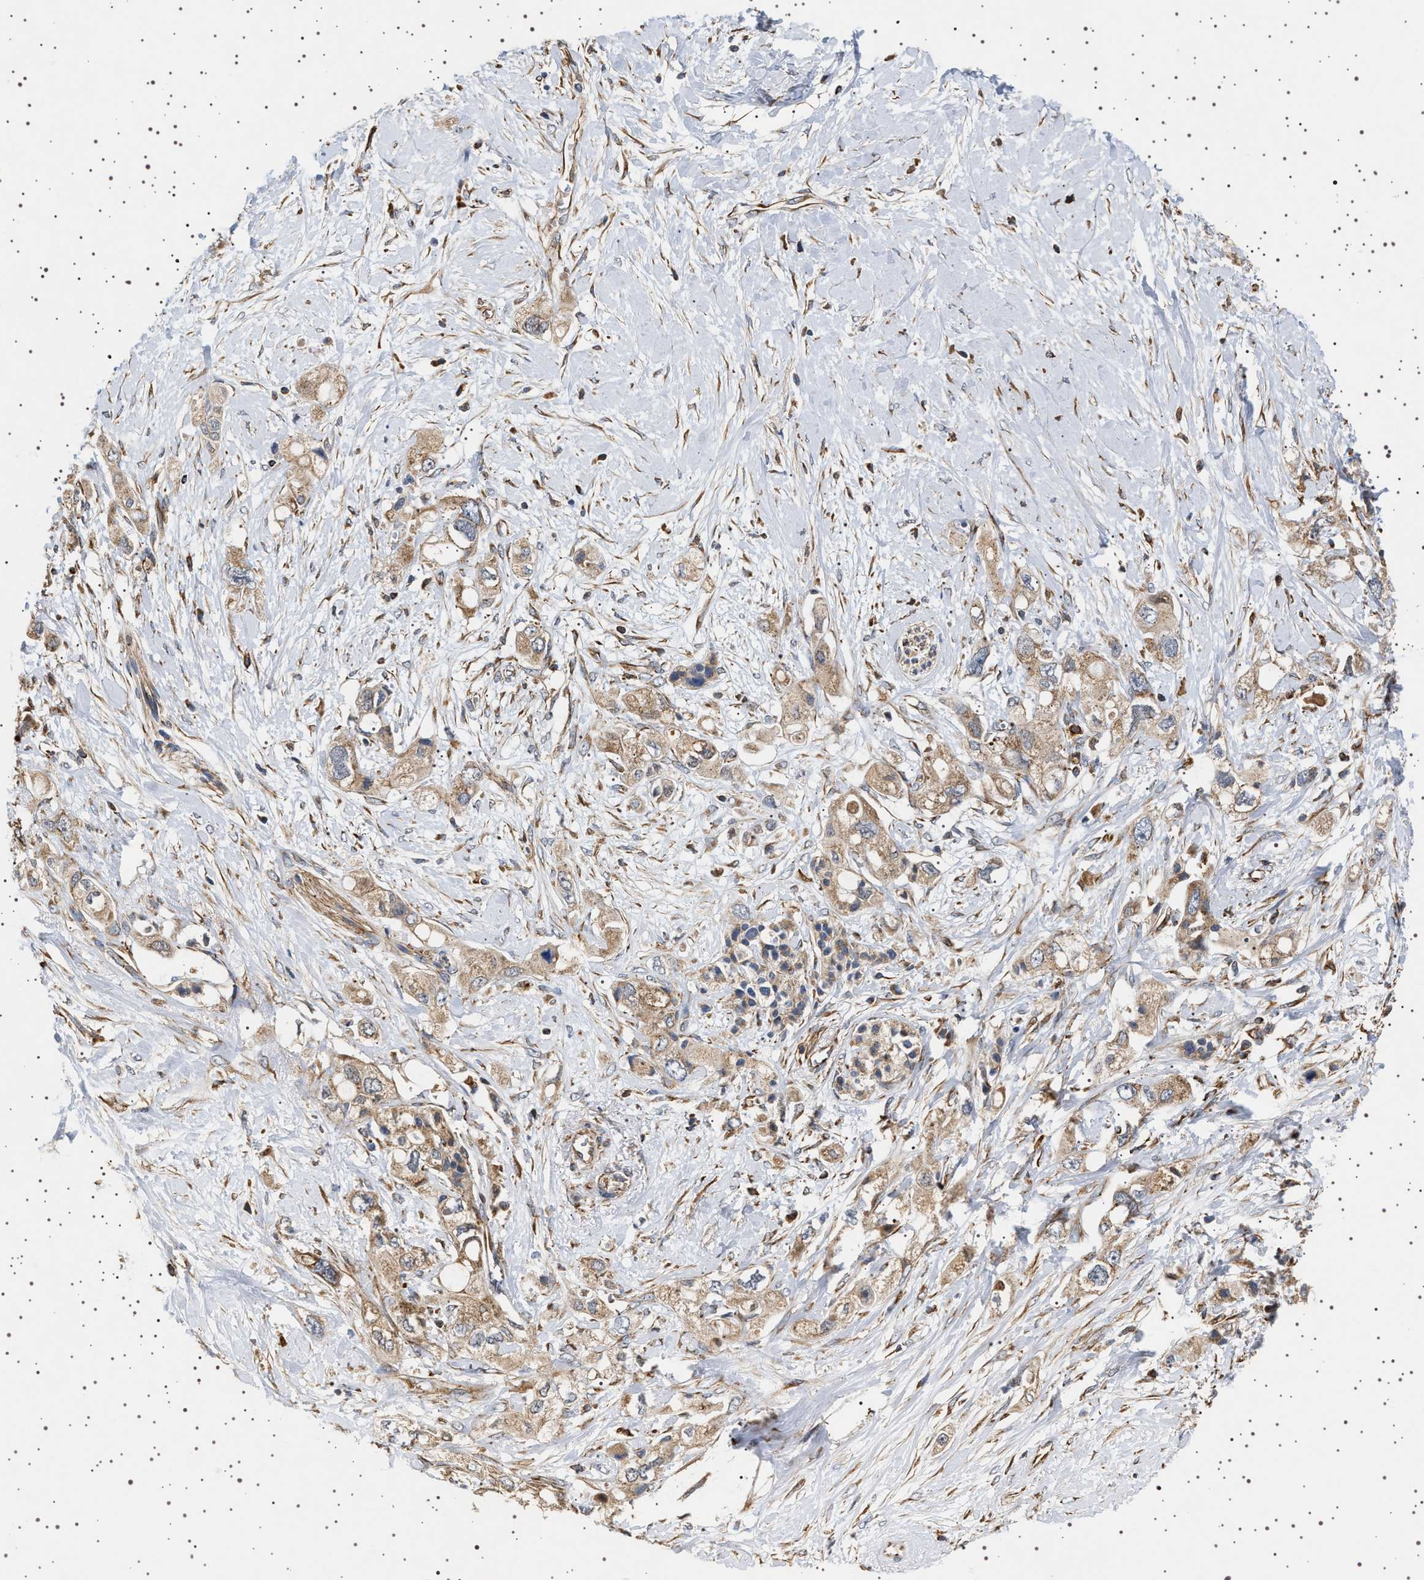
{"staining": {"intensity": "weak", "quantity": ">75%", "location": "cytoplasmic/membranous"}, "tissue": "pancreatic cancer", "cell_type": "Tumor cells", "image_type": "cancer", "snomed": [{"axis": "morphology", "description": "Adenocarcinoma, NOS"}, {"axis": "topography", "description": "Pancreas"}], "caption": "Human pancreatic adenocarcinoma stained with a brown dye demonstrates weak cytoplasmic/membranous positive staining in about >75% of tumor cells.", "gene": "TRUB2", "patient": {"sex": "female", "age": 56}}